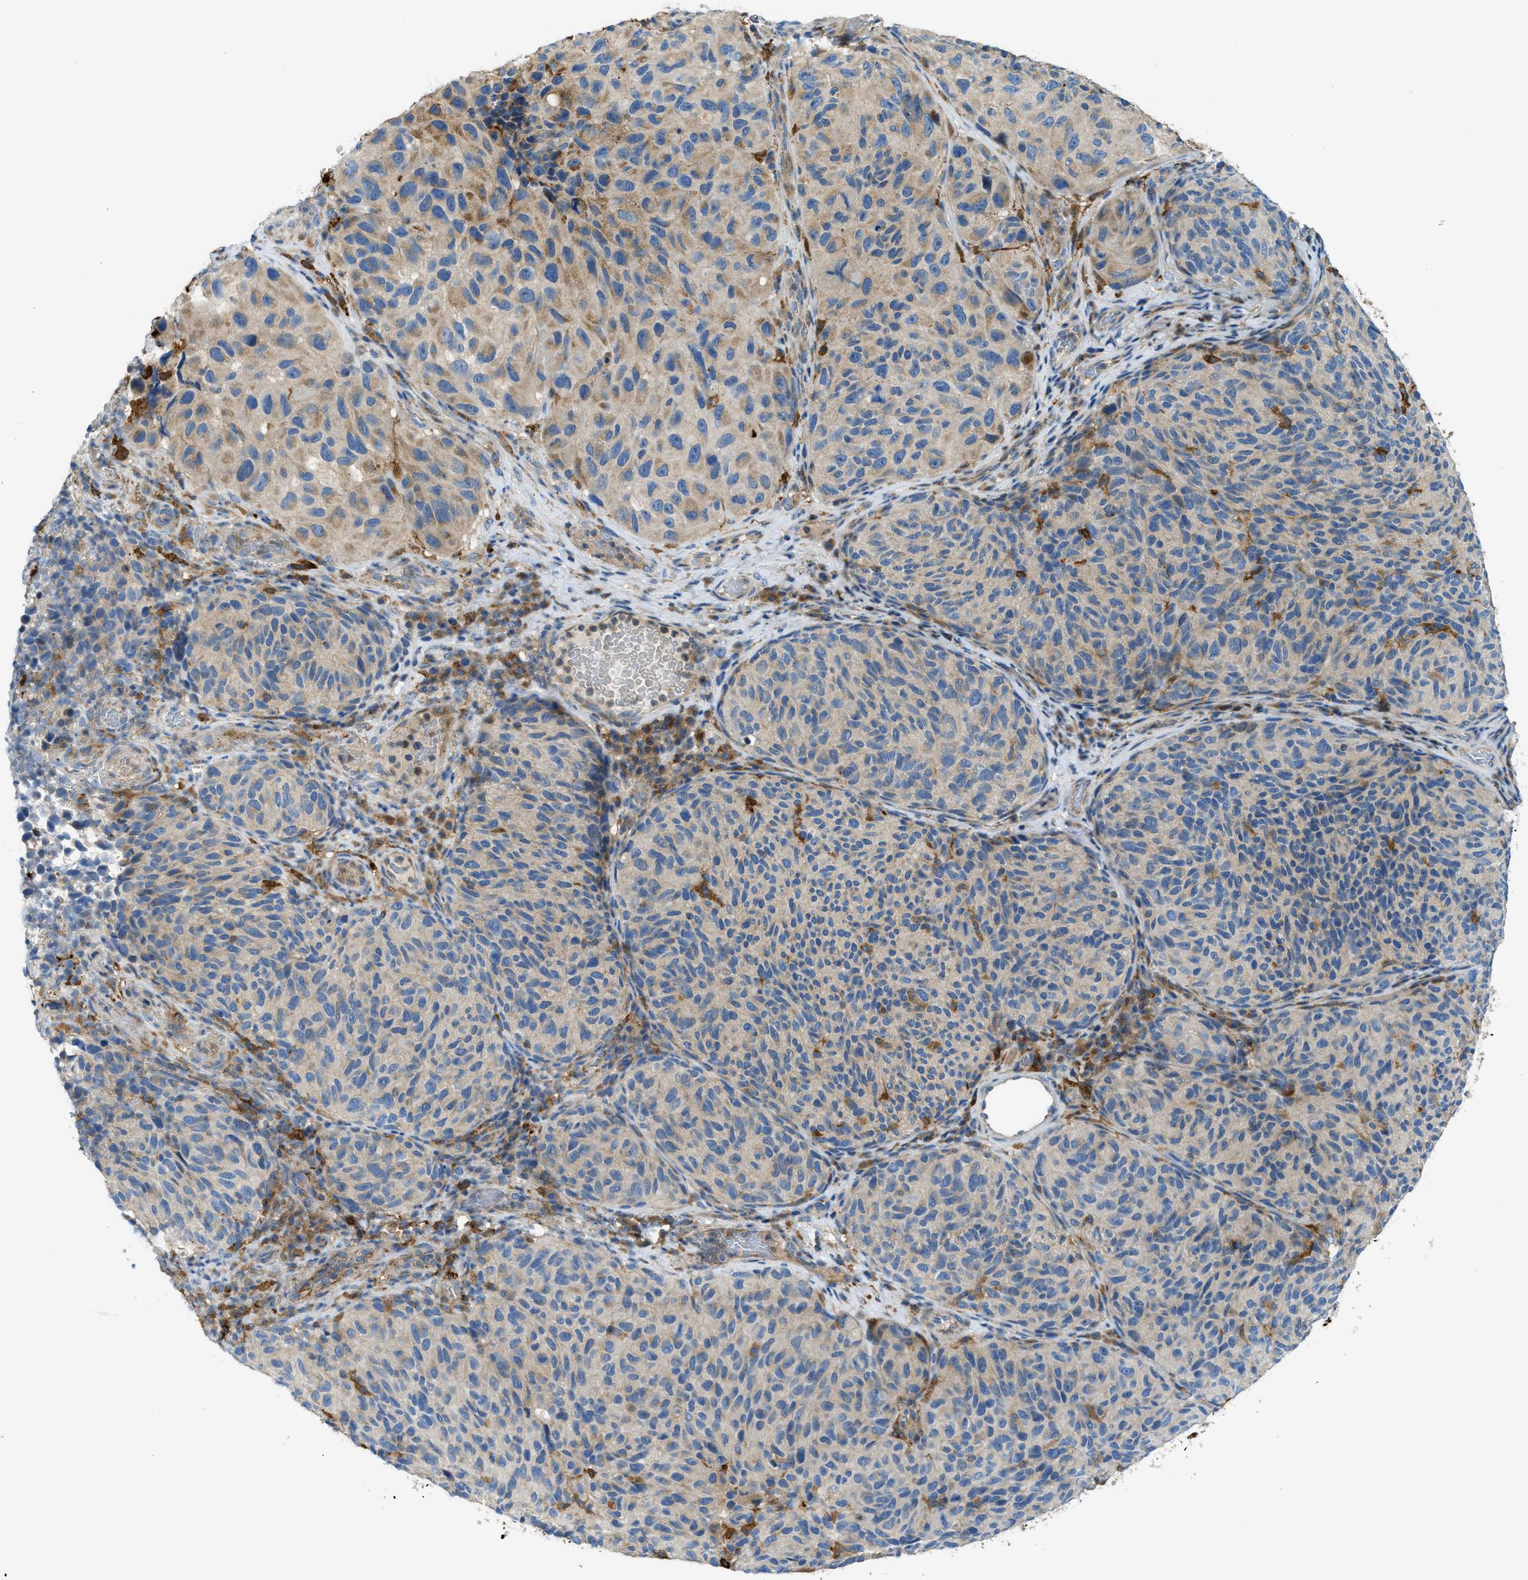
{"staining": {"intensity": "weak", "quantity": "25%-75%", "location": "cytoplasmic/membranous"}, "tissue": "melanoma", "cell_type": "Tumor cells", "image_type": "cancer", "snomed": [{"axis": "morphology", "description": "Malignant melanoma, NOS"}, {"axis": "topography", "description": "Skin"}], "caption": "The micrograph exhibits staining of melanoma, revealing weak cytoplasmic/membranous protein positivity (brown color) within tumor cells.", "gene": "RFFL", "patient": {"sex": "female", "age": 73}}